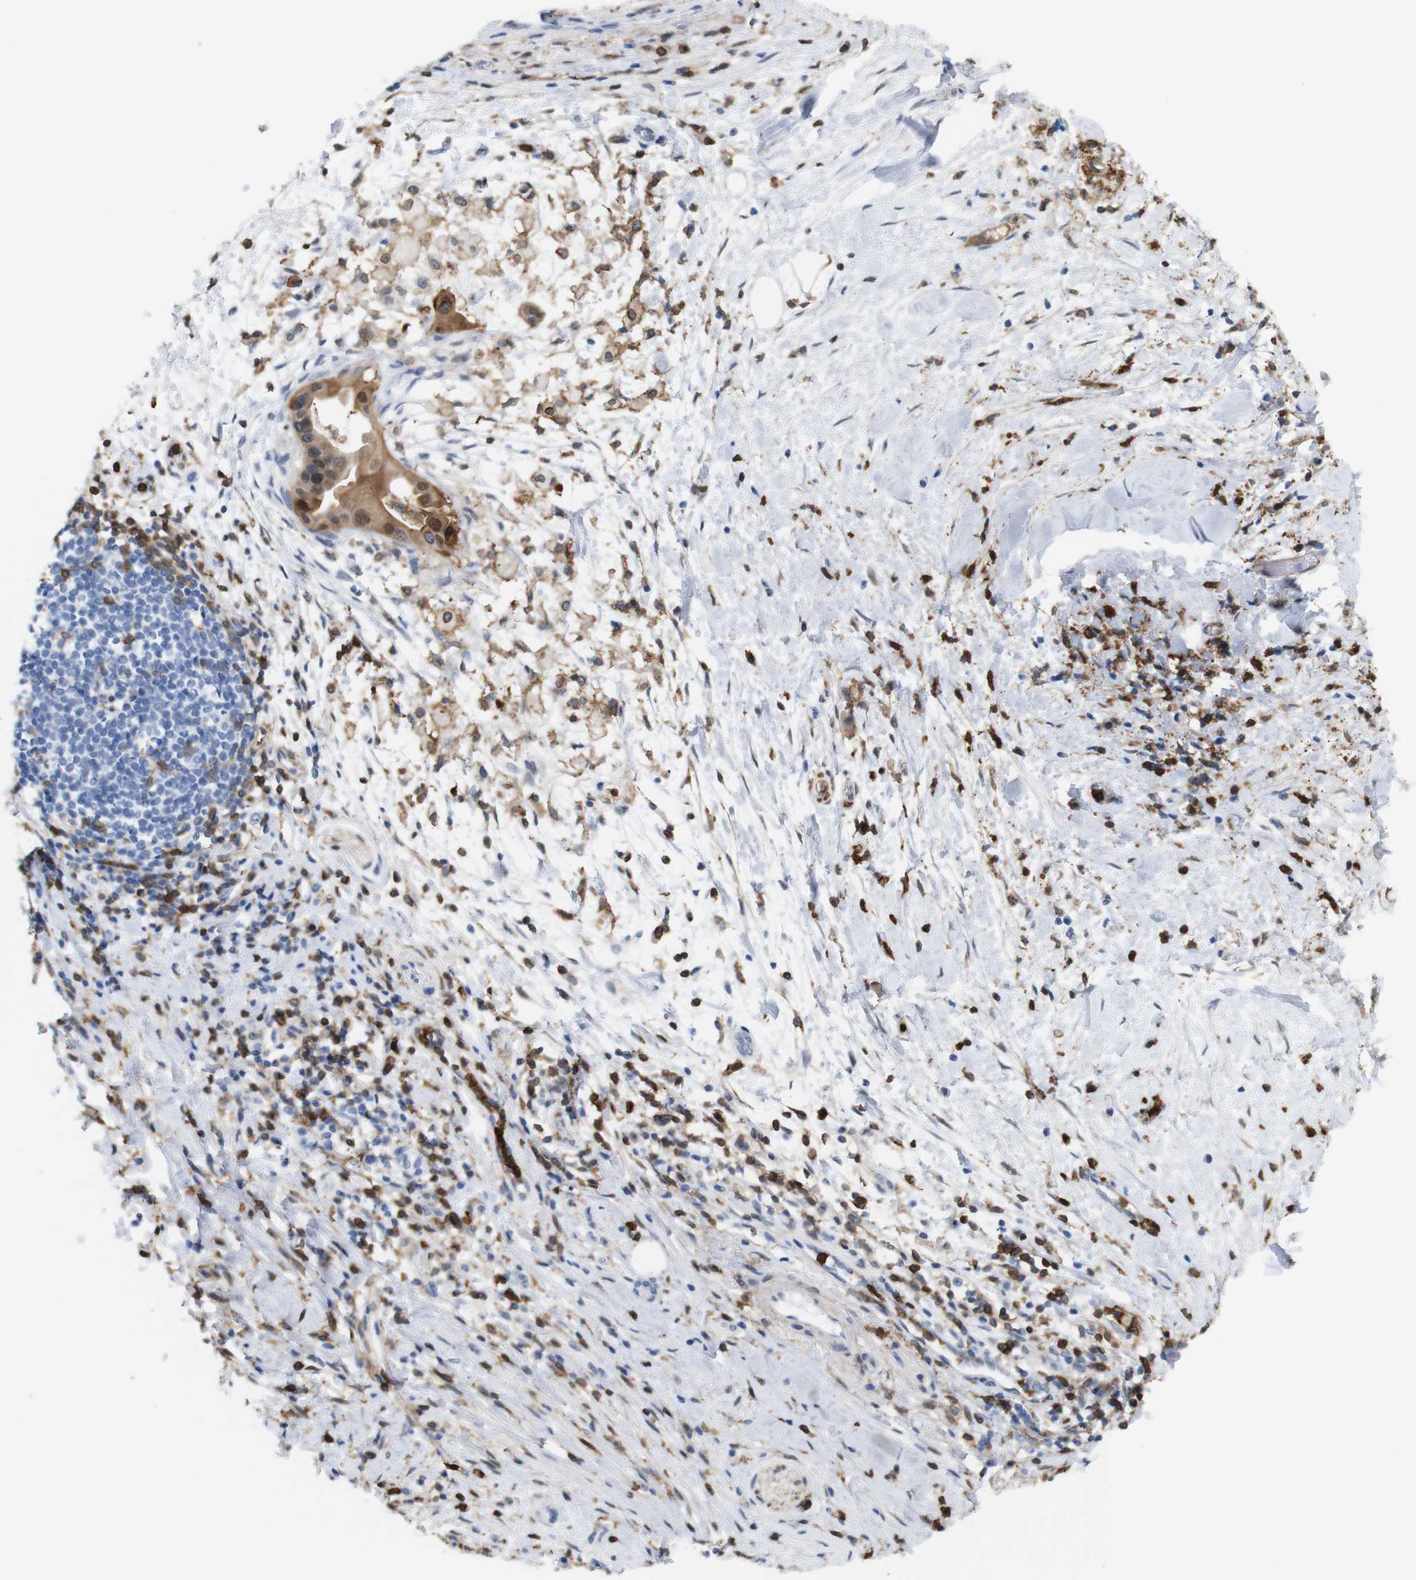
{"staining": {"intensity": "moderate", "quantity": ">75%", "location": "cytoplasmic/membranous"}, "tissue": "pancreatic cancer", "cell_type": "Tumor cells", "image_type": "cancer", "snomed": [{"axis": "morphology", "description": "Adenocarcinoma, NOS"}, {"axis": "topography", "description": "Pancreas"}], "caption": "About >75% of tumor cells in human pancreatic adenocarcinoma demonstrate moderate cytoplasmic/membranous protein staining as visualized by brown immunohistochemical staining.", "gene": "ANXA1", "patient": {"sex": "male", "age": 55}}